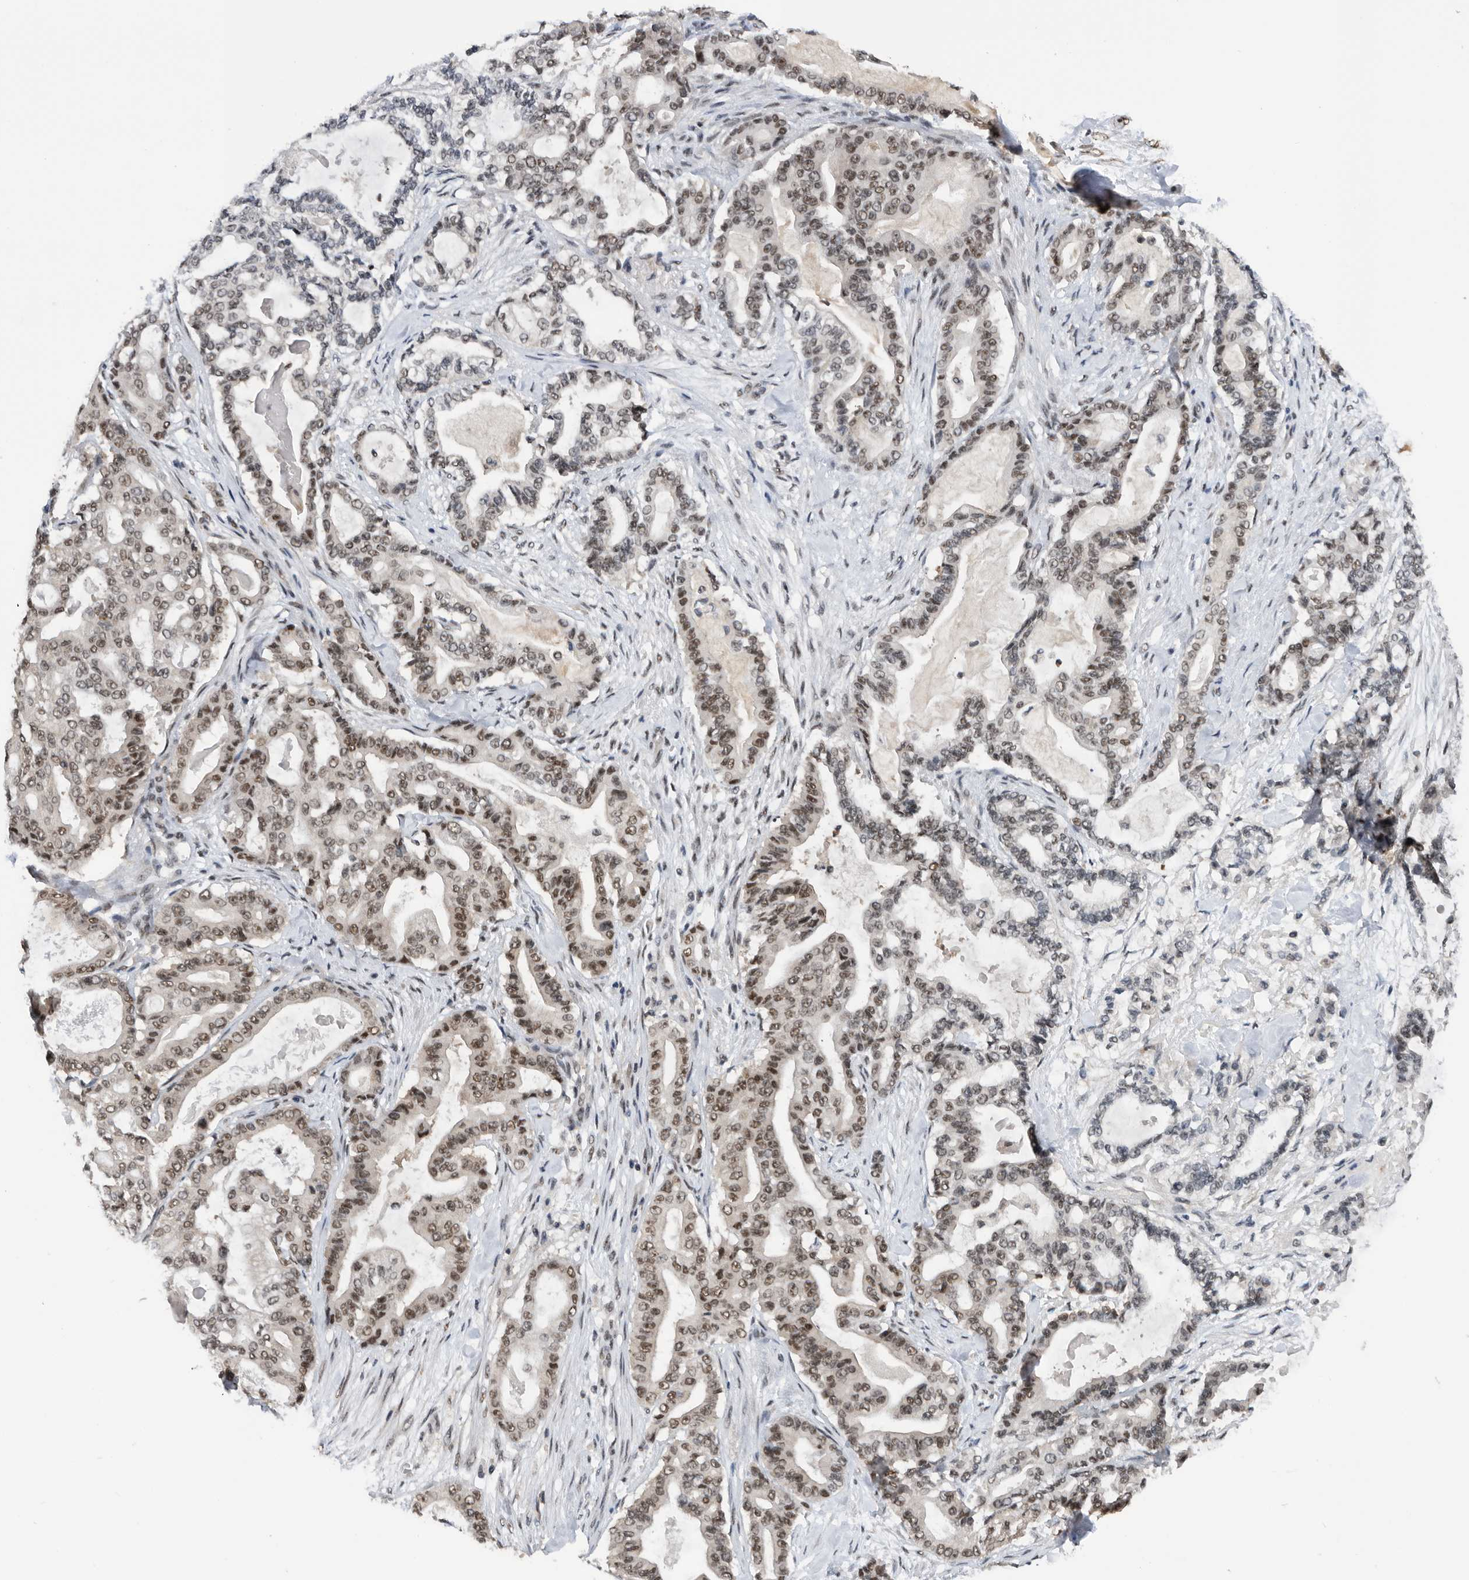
{"staining": {"intensity": "moderate", "quantity": ">75%", "location": "nuclear"}, "tissue": "pancreatic cancer", "cell_type": "Tumor cells", "image_type": "cancer", "snomed": [{"axis": "morphology", "description": "Adenocarcinoma, NOS"}, {"axis": "topography", "description": "Pancreas"}], "caption": "There is medium levels of moderate nuclear staining in tumor cells of adenocarcinoma (pancreatic), as demonstrated by immunohistochemical staining (brown color).", "gene": "ZNF260", "patient": {"sex": "male", "age": 63}}